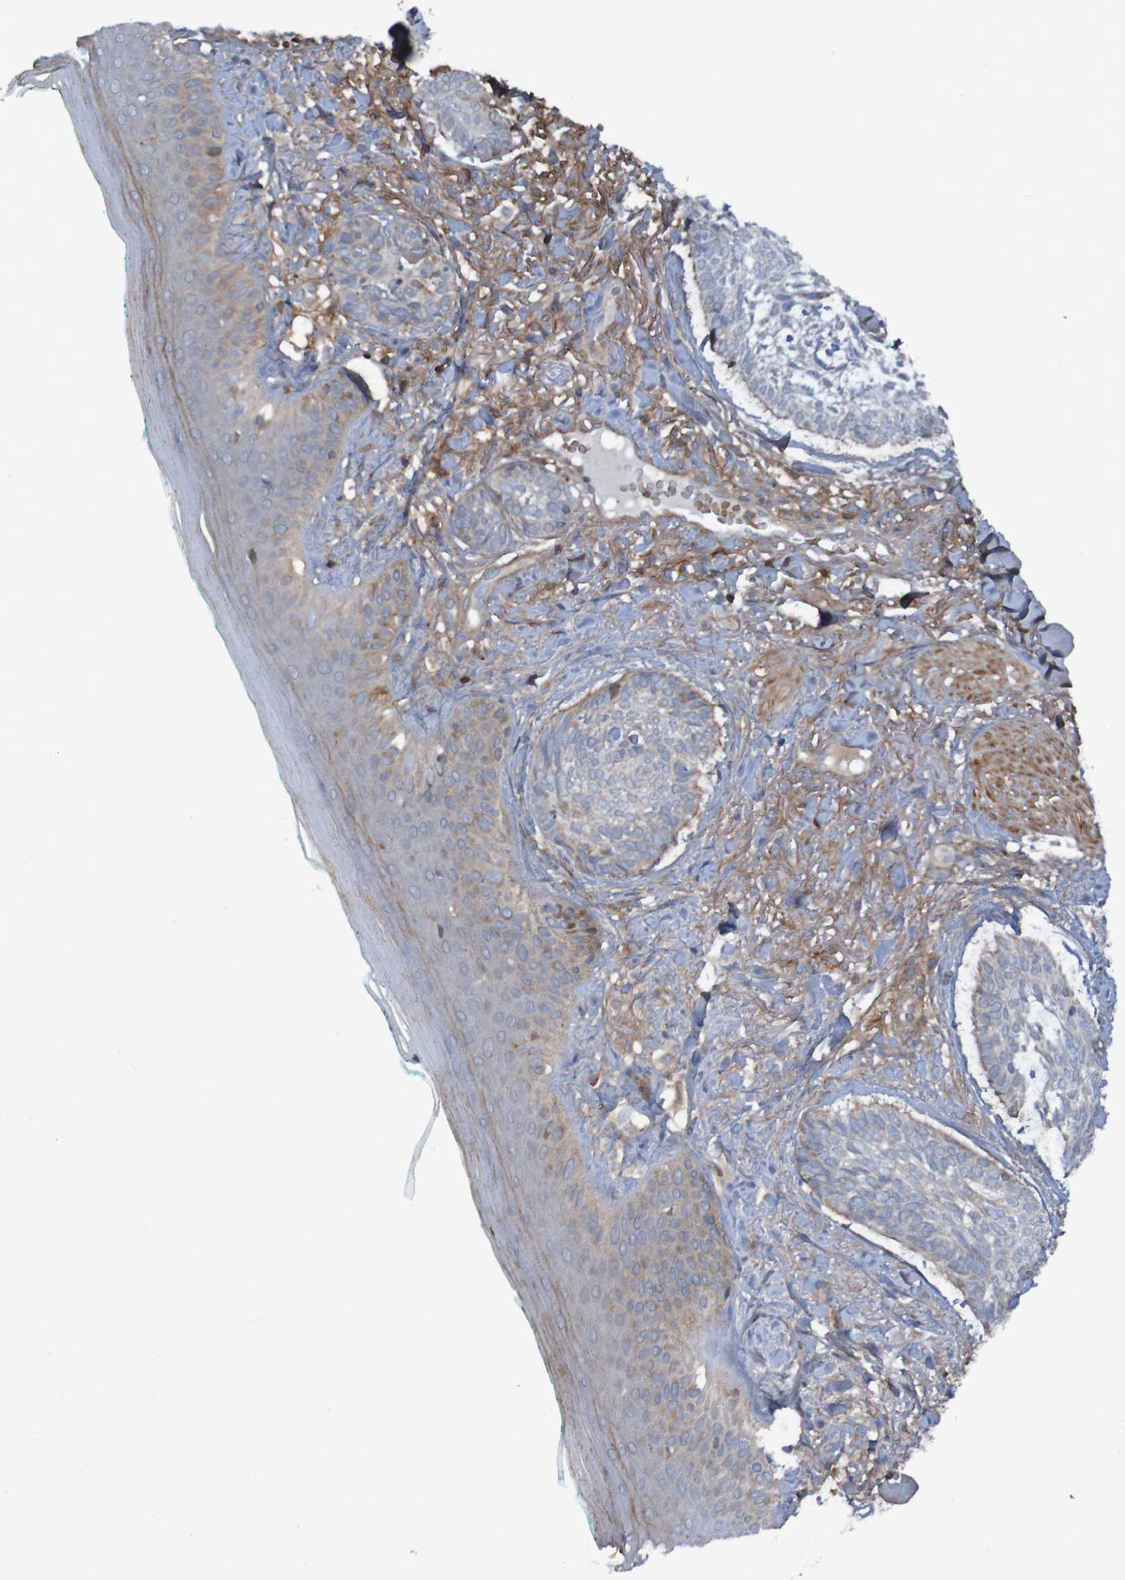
{"staining": {"intensity": "weak", "quantity": ">75%", "location": "cytoplasmic/membranous"}, "tissue": "skin cancer", "cell_type": "Tumor cells", "image_type": "cancer", "snomed": [{"axis": "morphology", "description": "Basal cell carcinoma"}, {"axis": "topography", "description": "Skin"}], "caption": "Immunohistochemical staining of human skin basal cell carcinoma displays weak cytoplasmic/membranous protein staining in approximately >75% of tumor cells.", "gene": "PDGFB", "patient": {"sex": "male", "age": 43}}